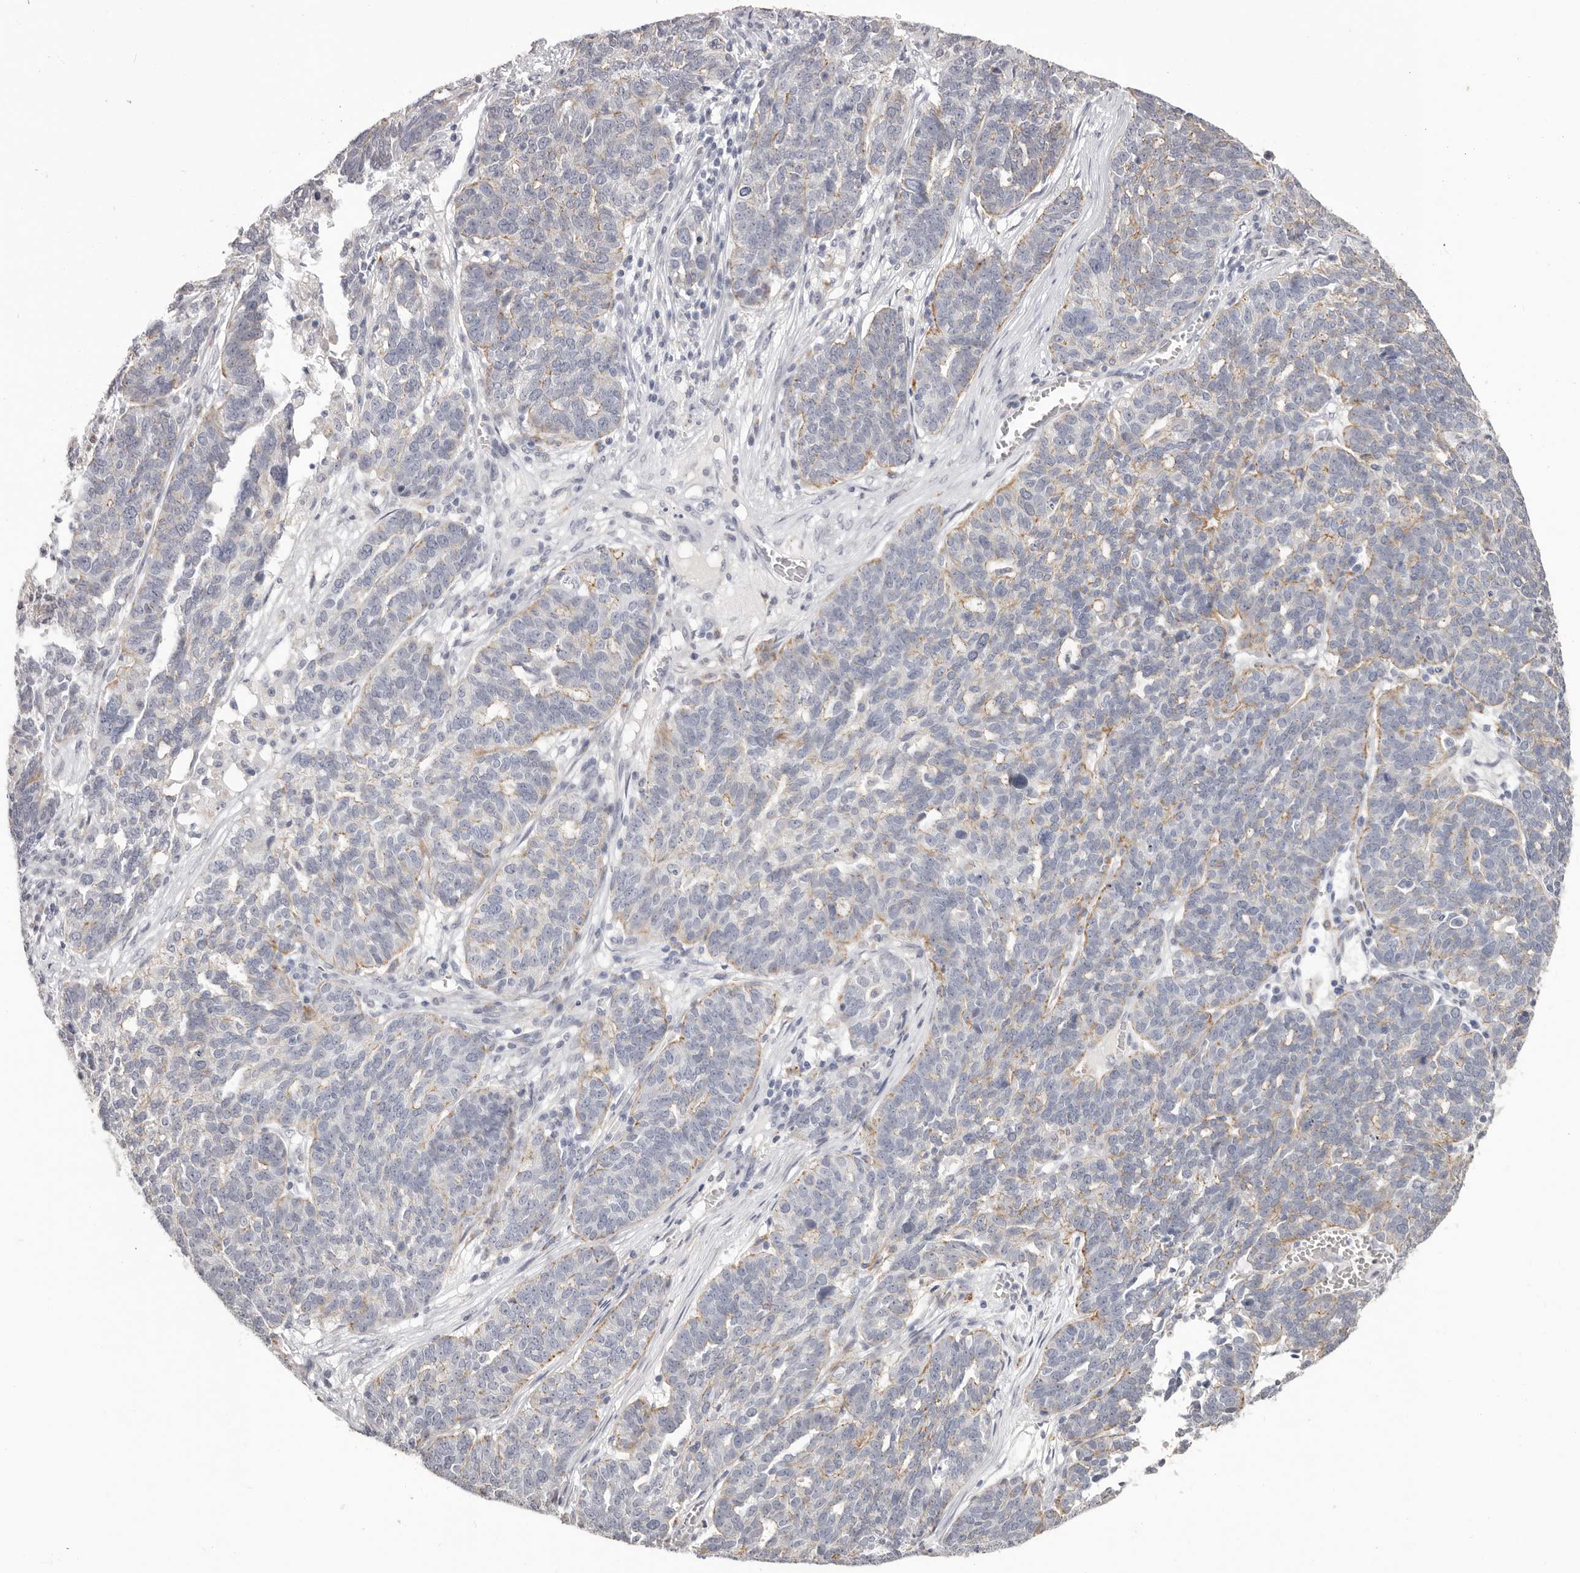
{"staining": {"intensity": "weak", "quantity": "25%-75%", "location": "cytoplasmic/membranous"}, "tissue": "ovarian cancer", "cell_type": "Tumor cells", "image_type": "cancer", "snomed": [{"axis": "morphology", "description": "Cystadenocarcinoma, serous, NOS"}, {"axis": "topography", "description": "Ovary"}], "caption": "Immunohistochemistry (IHC) (DAB (3,3'-diaminobenzidine)) staining of serous cystadenocarcinoma (ovarian) reveals weak cytoplasmic/membranous protein expression in about 25%-75% of tumor cells.", "gene": "PCDHB6", "patient": {"sex": "female", "age": 59}}